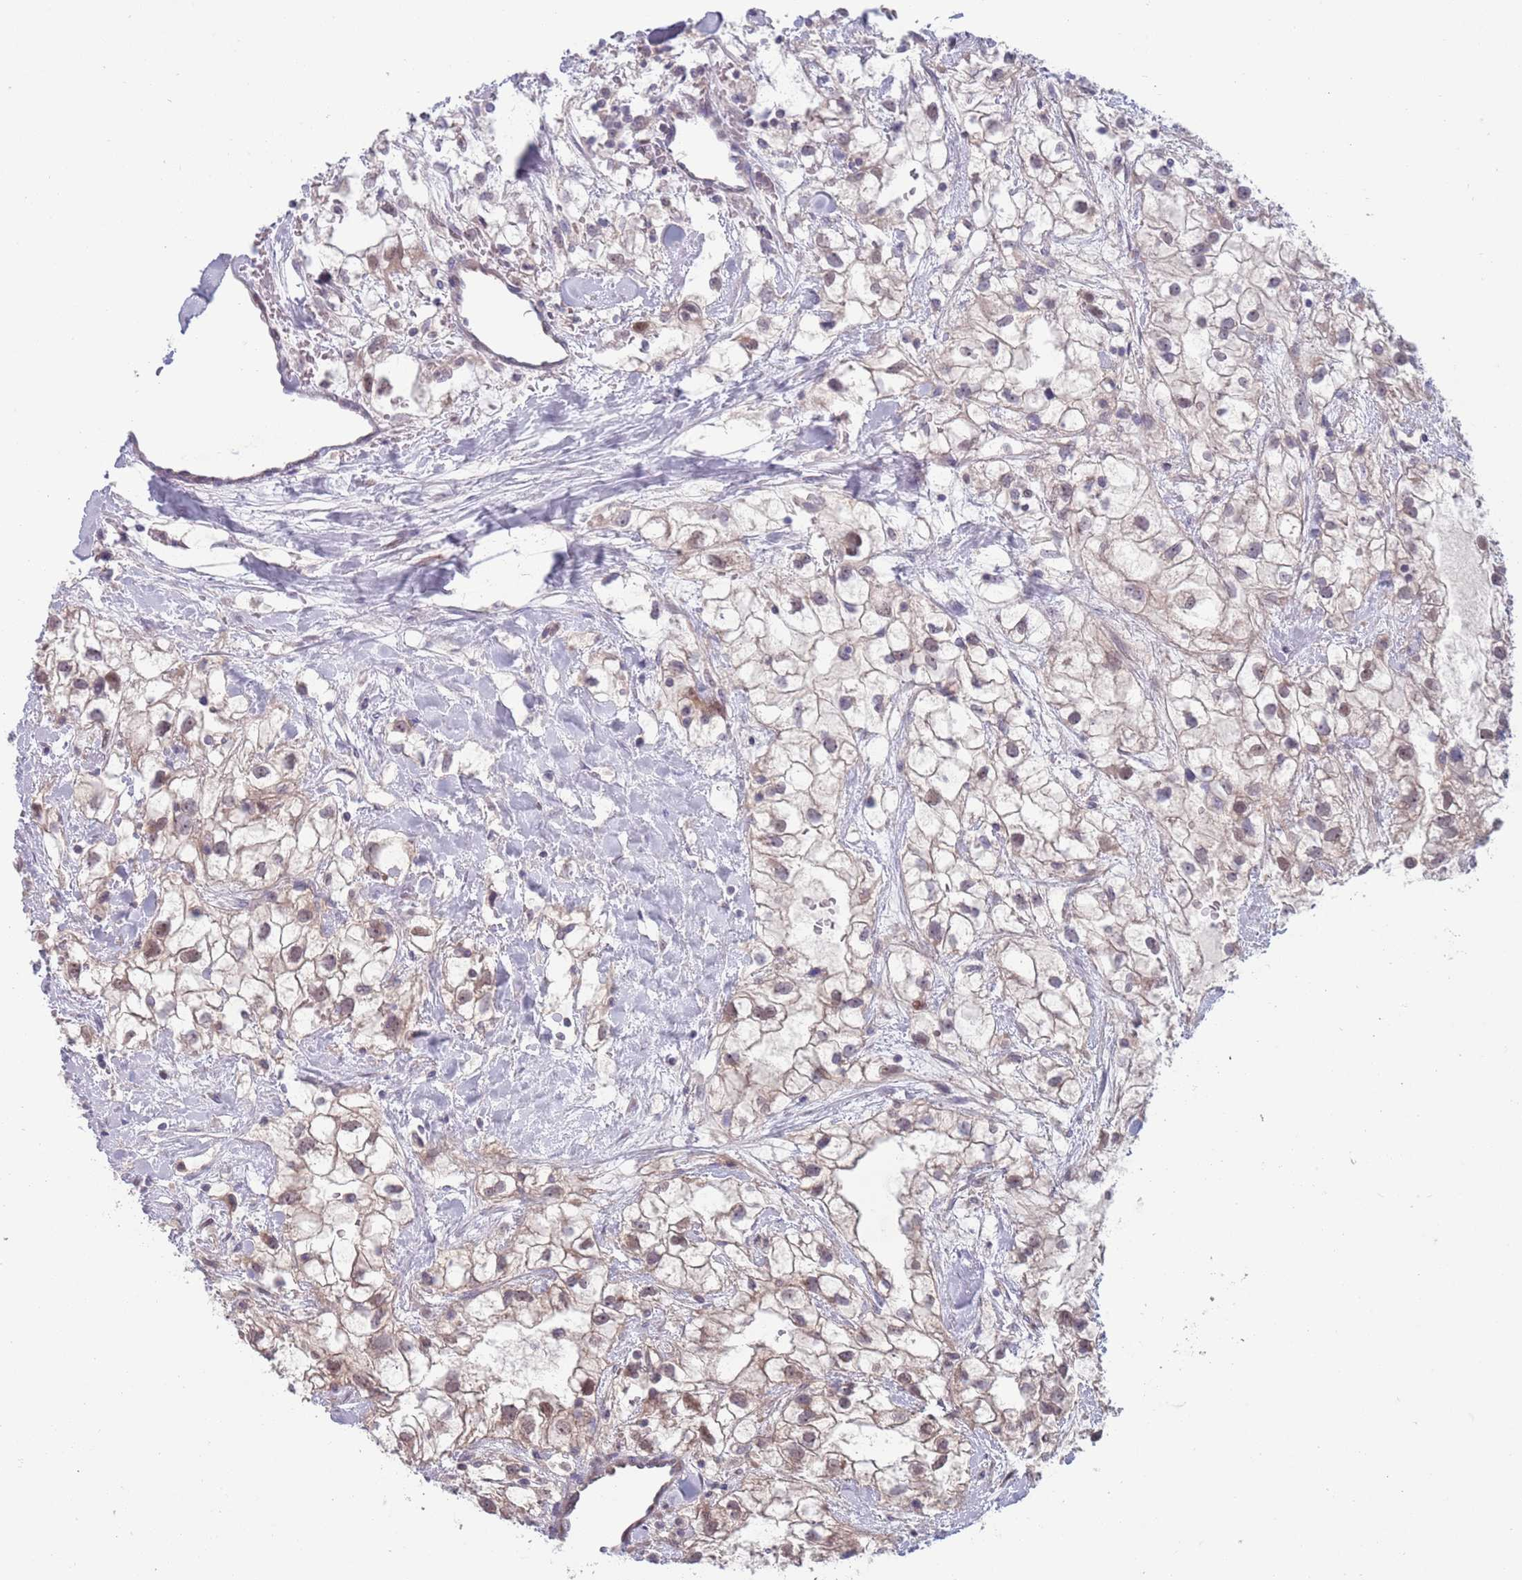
{"staining": {"intensity": "weak", "quantity": "<25%", "location": "cytoplasmic/membranous,nuclear"}, "tissue": "renal cancer", "cell_type": "Tumor cells", "image_type": "cancer", "snomed": [{"axis": "morphology", "description": "Adenocarcinoma, NOS"}, {"axis": "topography", "description": "Kidney"}], "caption": "A photomicrograph of renal adenocarcinoma stained for a protein shows no brown staining in tumor cells. (Immunohistochemistry, brightfield microscopy, high magnification).", "gene": "CLNS1A", "patient": {"sex": "male", "age": 59}}